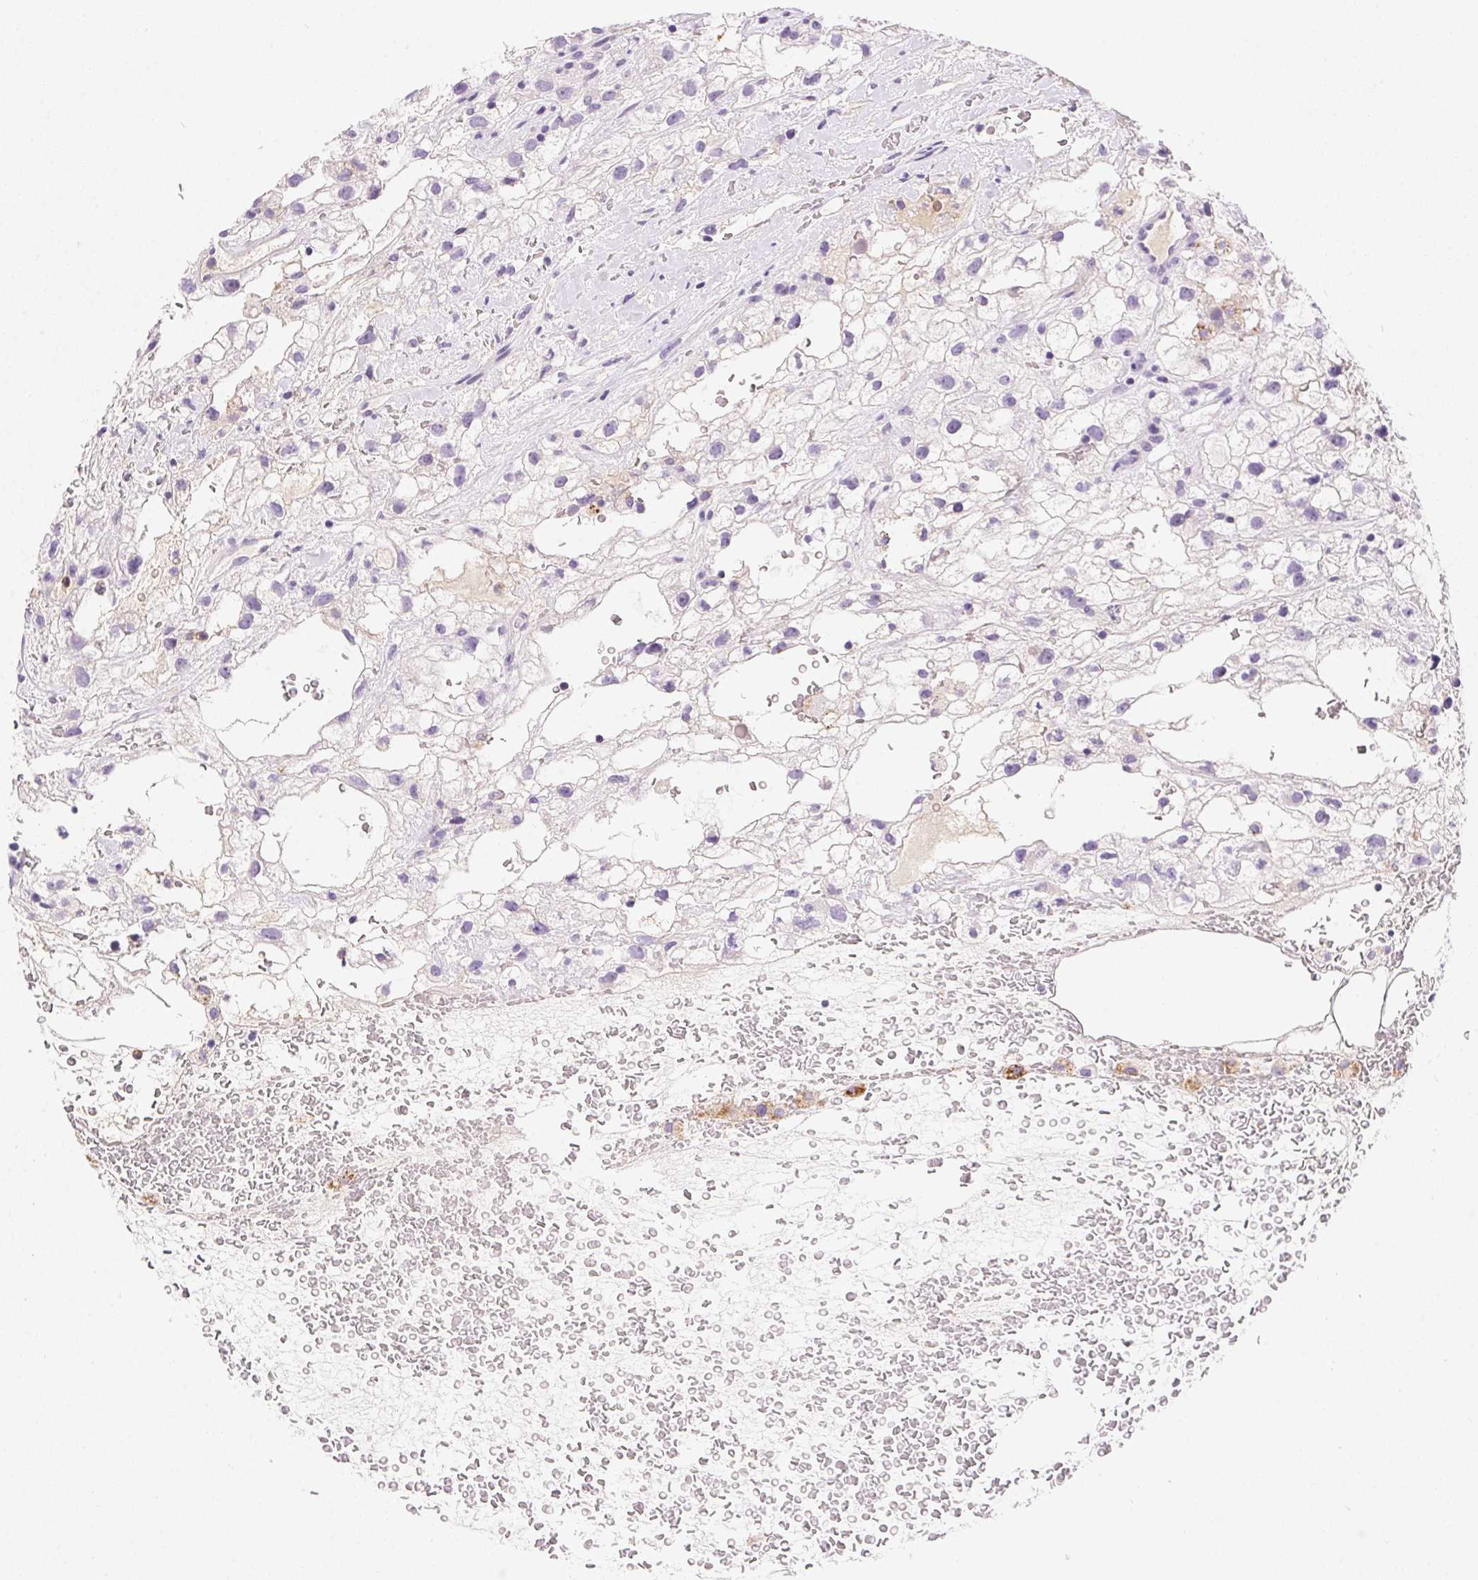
{"staining": {"intensity": "negative", "quantity": "none", "location": "none"}, "tissue": "renal cancer", "cell_type": "Tumor cells", "image_type": "cancer", "snomed": [{"axis": "morphology", "description": "Adenocarcinoma, NOS"}, {"axis": "topography", "description": "Kidney"}], "caption": "An image of adenocarcinoma (renal) stained for a protein displays no brown staining in tumor cells.", "gene": "SSTR4", "patient": {"sex": "male", "age": 59}}